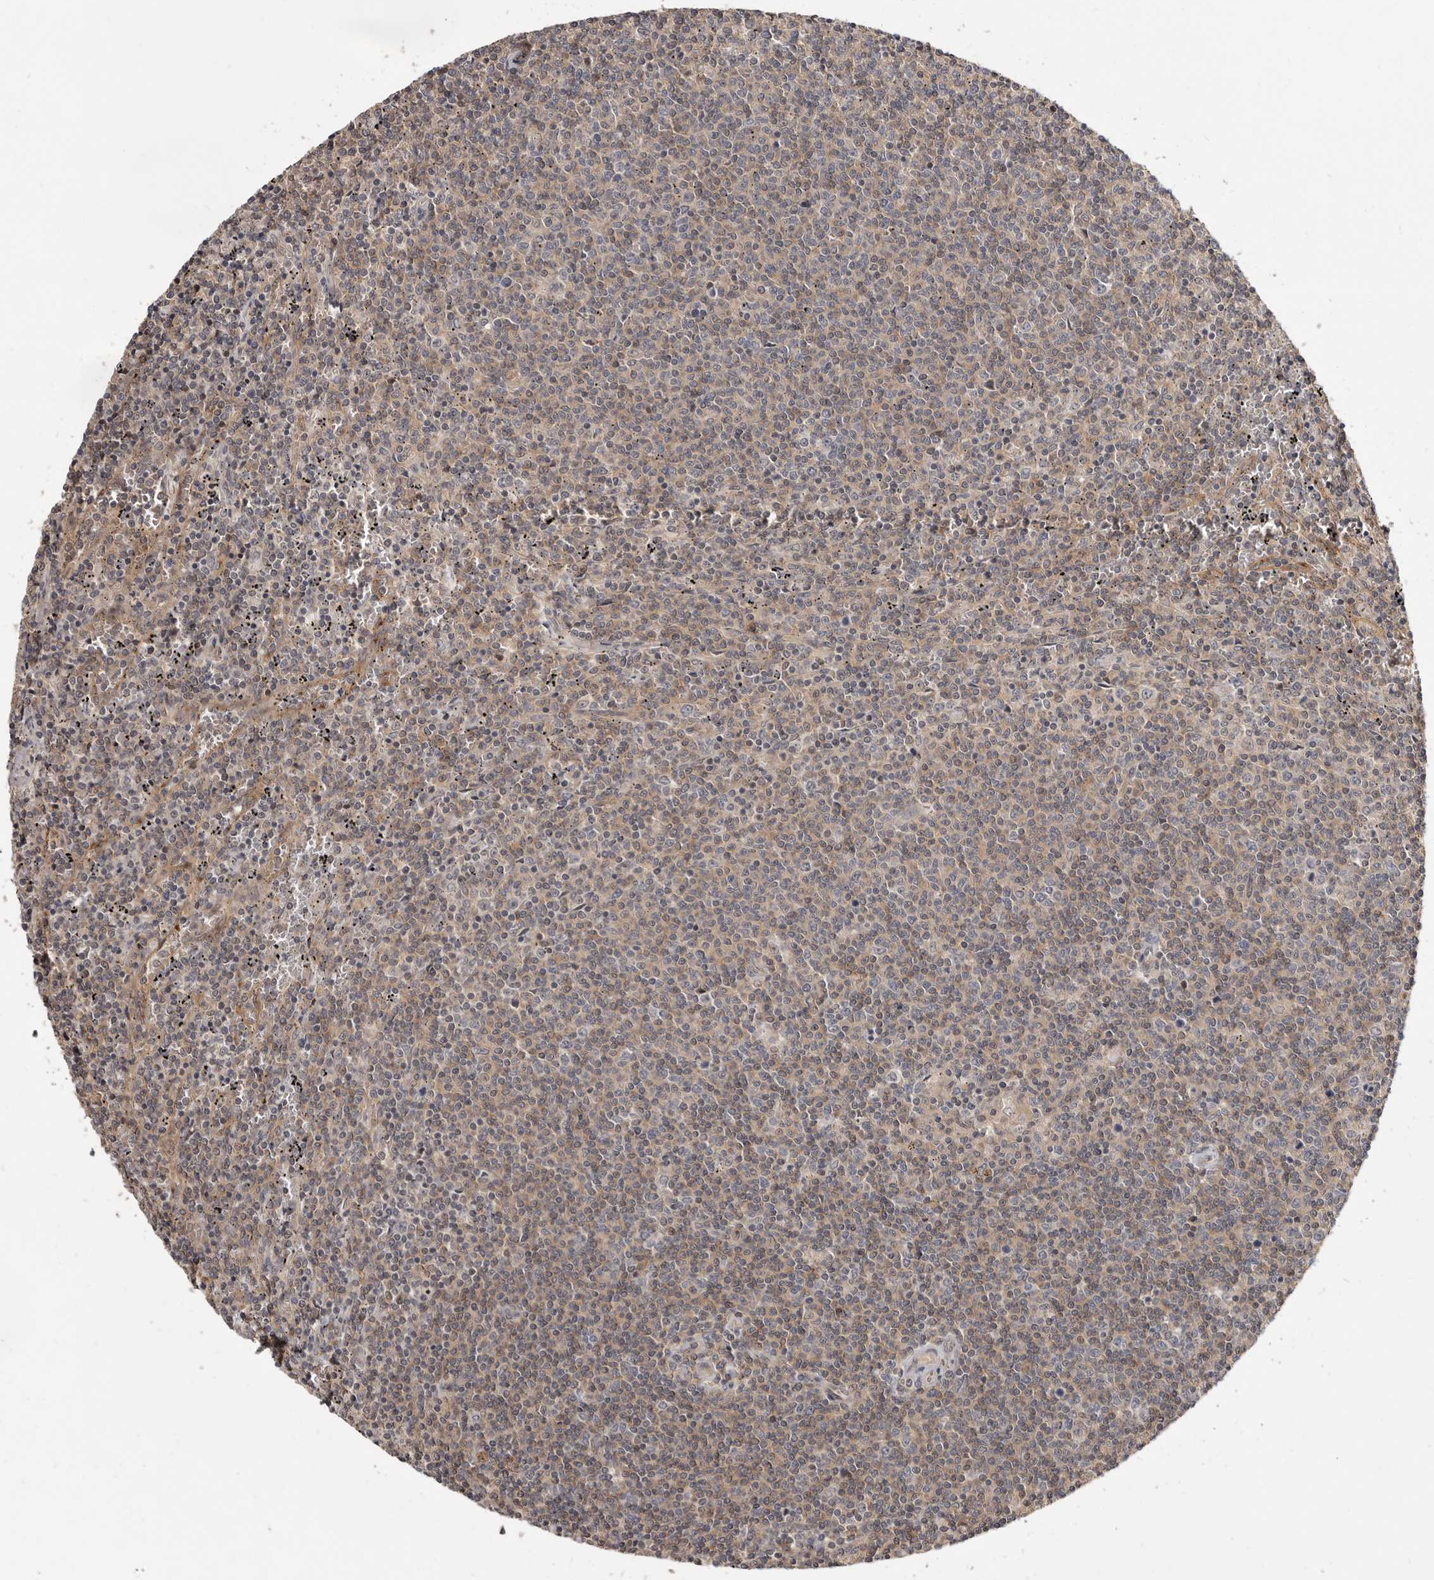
{"staining": {"intensity": "weak", "quantity": "<25%", "location": "cytoplasmic/membranous"}, "tissue": "lymphoma", "cell_type": "Tumor cells", "image_type": "cancer", "snomed": [{"axis": "morphology", "description": "Malignant lymphoma, non-Hodgkin's type, Low grade"}, {"axis": "topography", "description": "Spleen"}], "caption": "Immunohistochemistry (IHC) histopathology image of neoplastic tissue: human lymphoma stained with DAB displays no significant protein positivity in tumor cells. The staining was performed using DAB to visualize the protein expression in brown, while the nuclei were stained in blue with hematoxylin (Magnification: 20x).", "gene": "INAVA", "patient": {"sex": "female", "age": 50}}